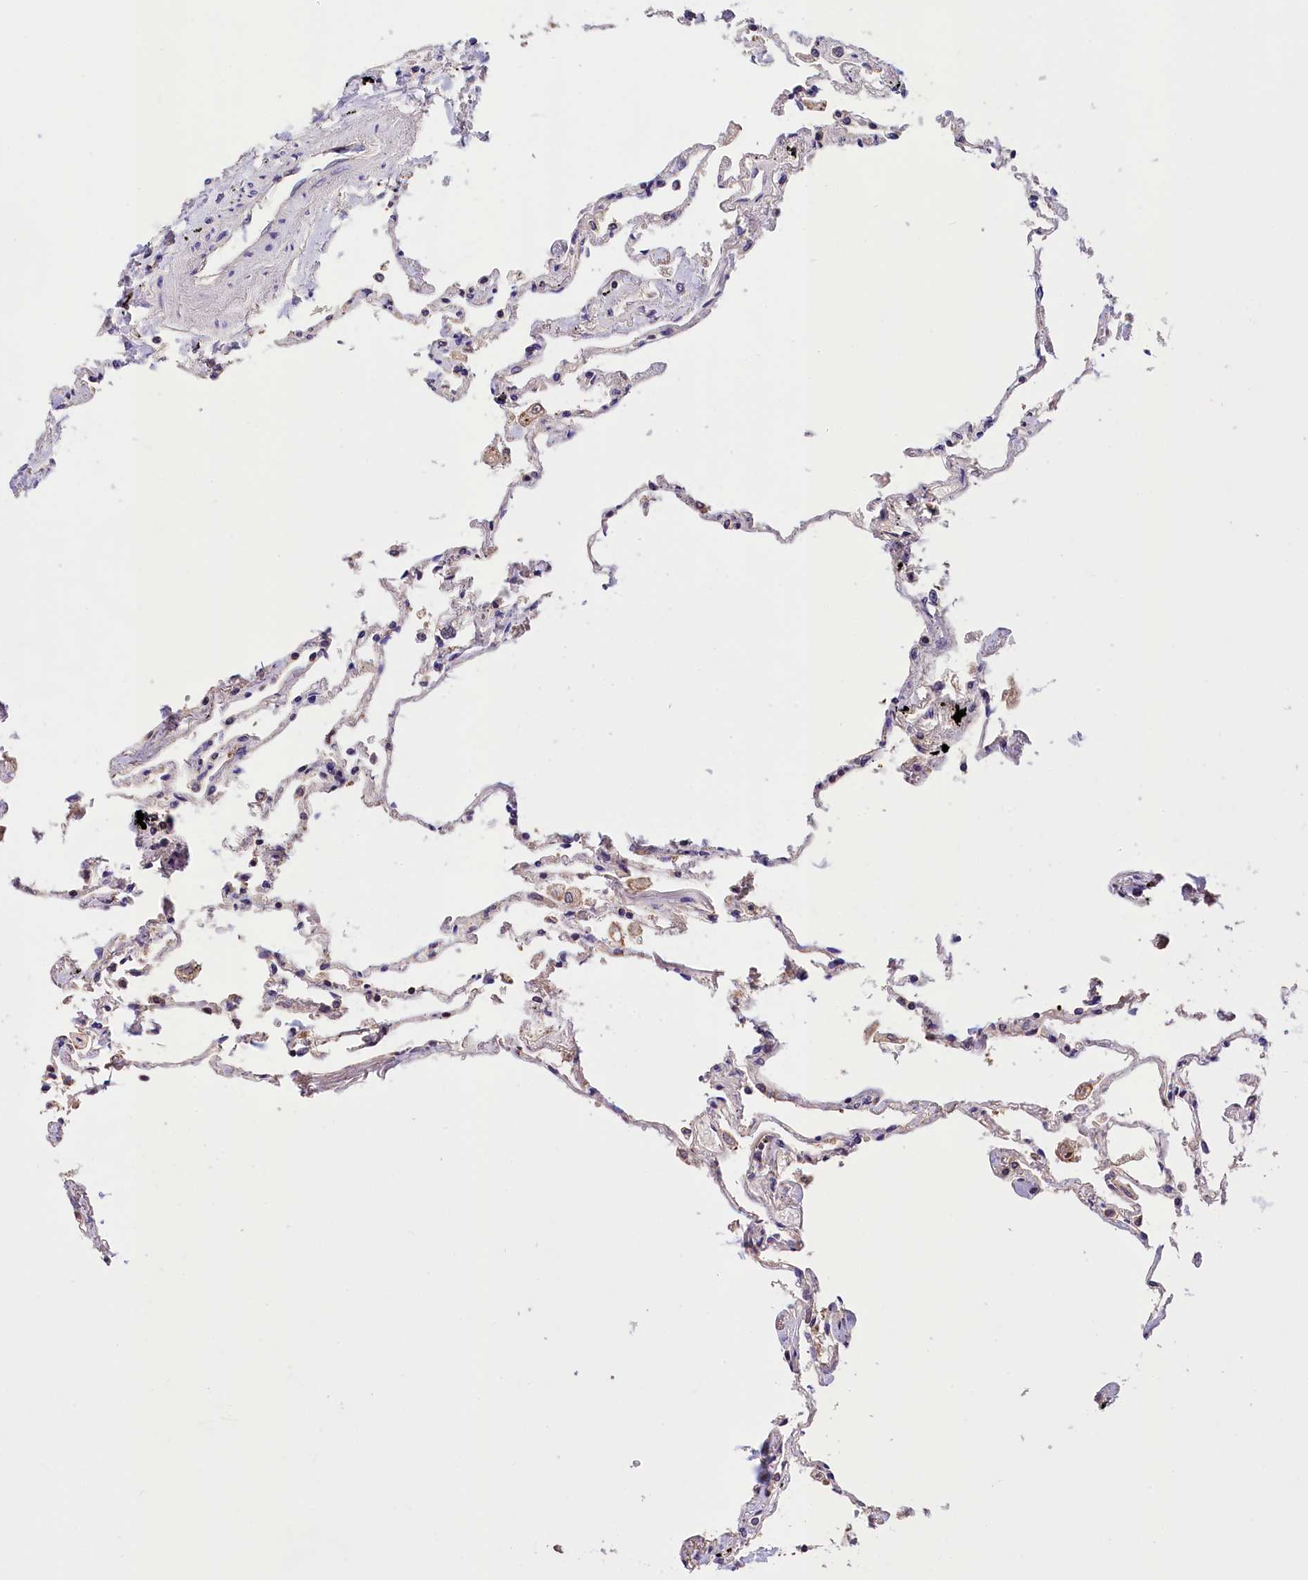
{"staining": {"intensity": "moderate", "quantity": "25%-75%", "location": "cytoplasmic/membranous"}, "tissue": "lung", "cell_type": "Alveolar cells", "image_type": "normal", "snomed": [{"axis": "morphology", "description": "Normal tissue, NOS"}, {"axis": "topography", "description": "Lung"}], "caption": "A medium amount of moderate cytoplasmic/membranous positivity is present in approximately 25%-75% of alveolar cells in normal lung. (DAB (3,3'-diaminobenzidine) IHC, brown staining for protein, blue staining for nuclei).", "gene": "PHAF1", "patient": {"sex": "female", "age": 67}}